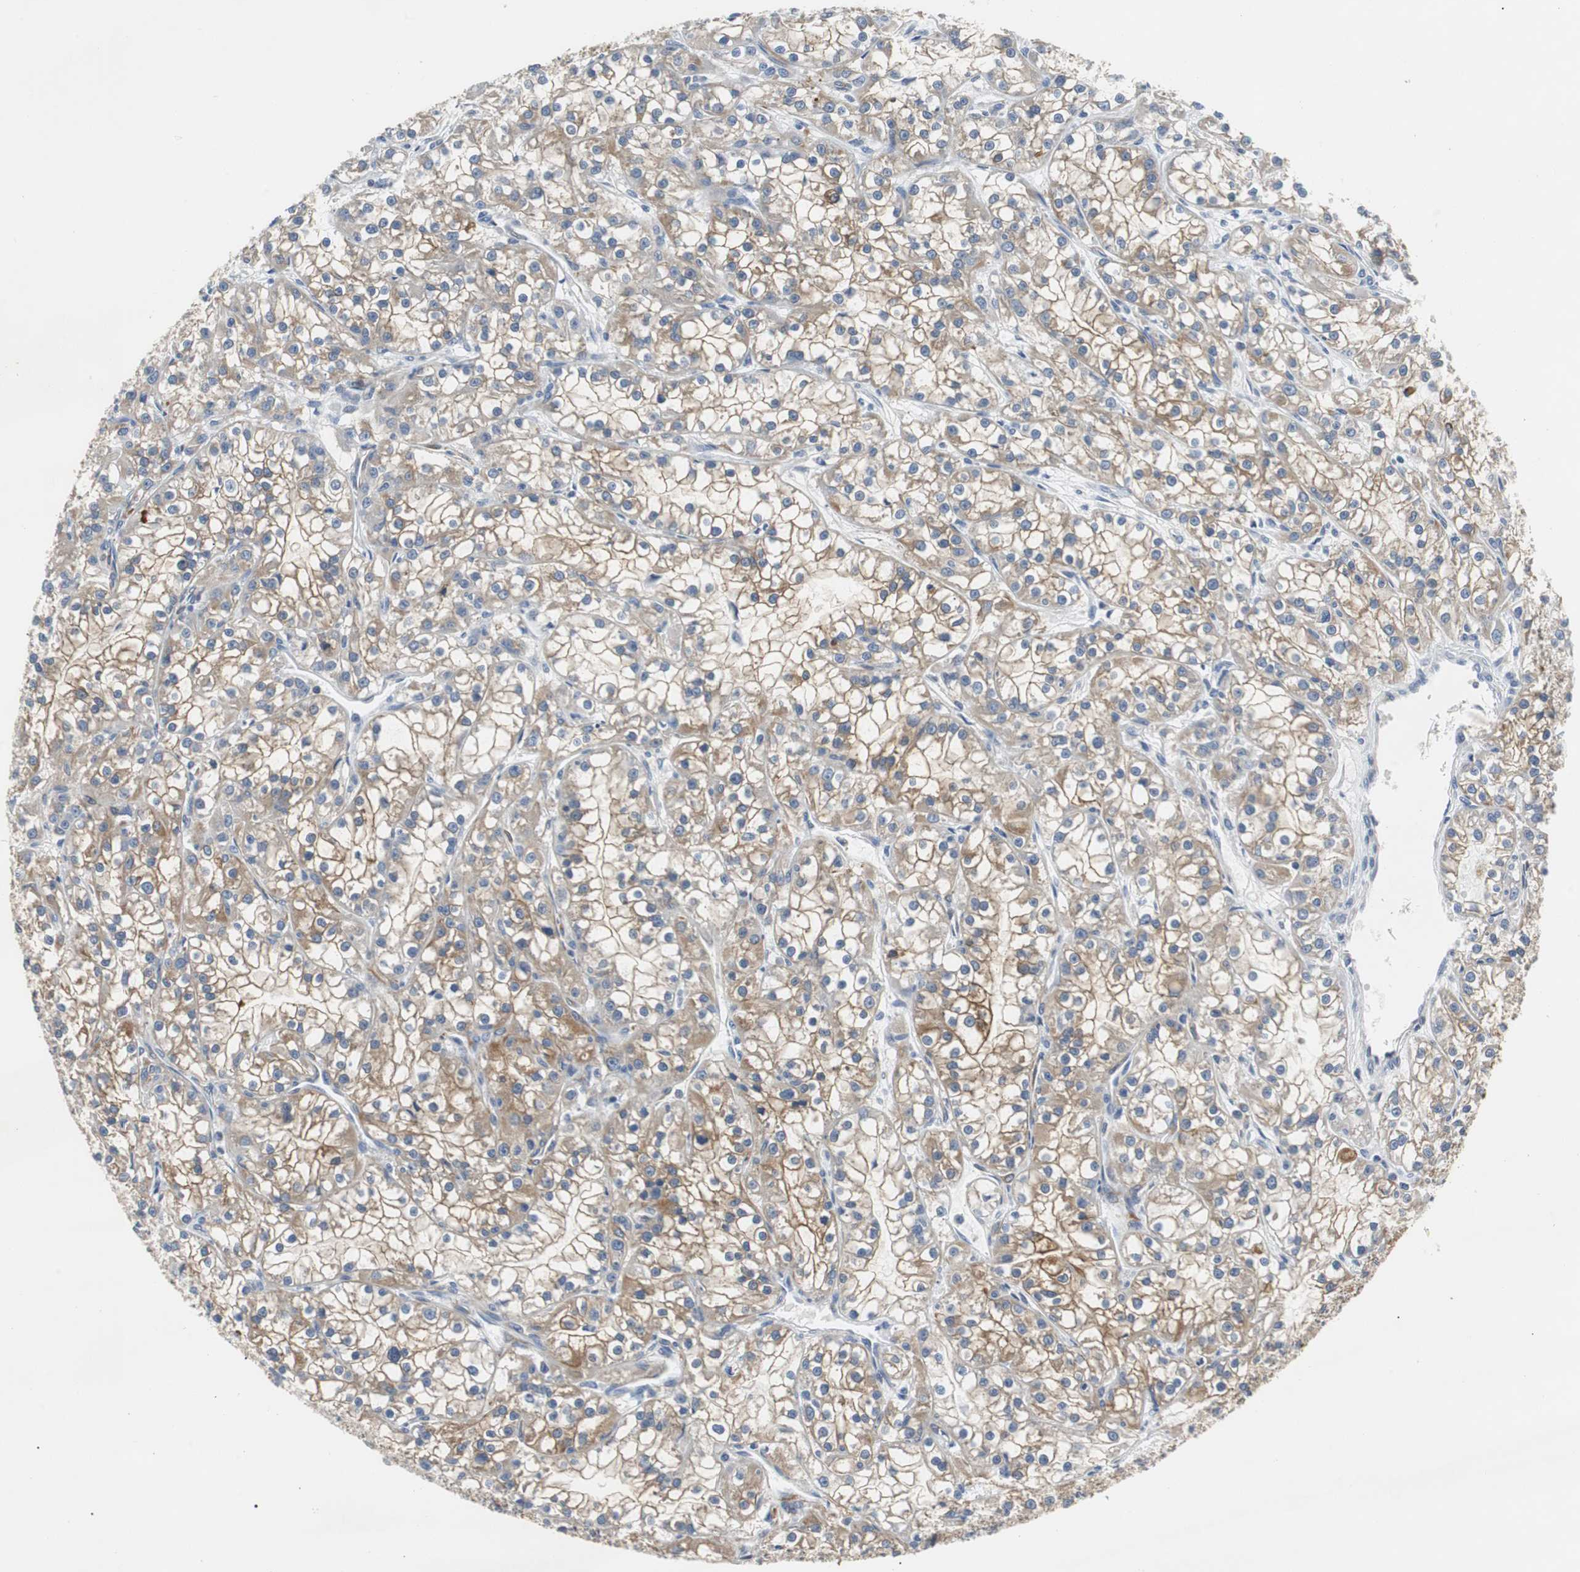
{"staining": {"intensity": "moderate", "quantity": "25%-75%", "location": "cytoplasmic/membranous"}, "tissue": "renal cancer", "cell_type": "Tumor cells", "image_type": "cancer", "snomed": [{"axis": "morphology", "description": "Adenocarcinoma, NOS"}, {"axis": "topography", "description": "Kidney"}], "caption": "There is medium levels of moderate cytoplasmic/membranous positivity in tumor cells of adenocarcinoma (renal), as demonstrated by immunohistochemical staining (brown color).", "gene": "GYS1", "patient": {"sex": "female", "age": 52}}